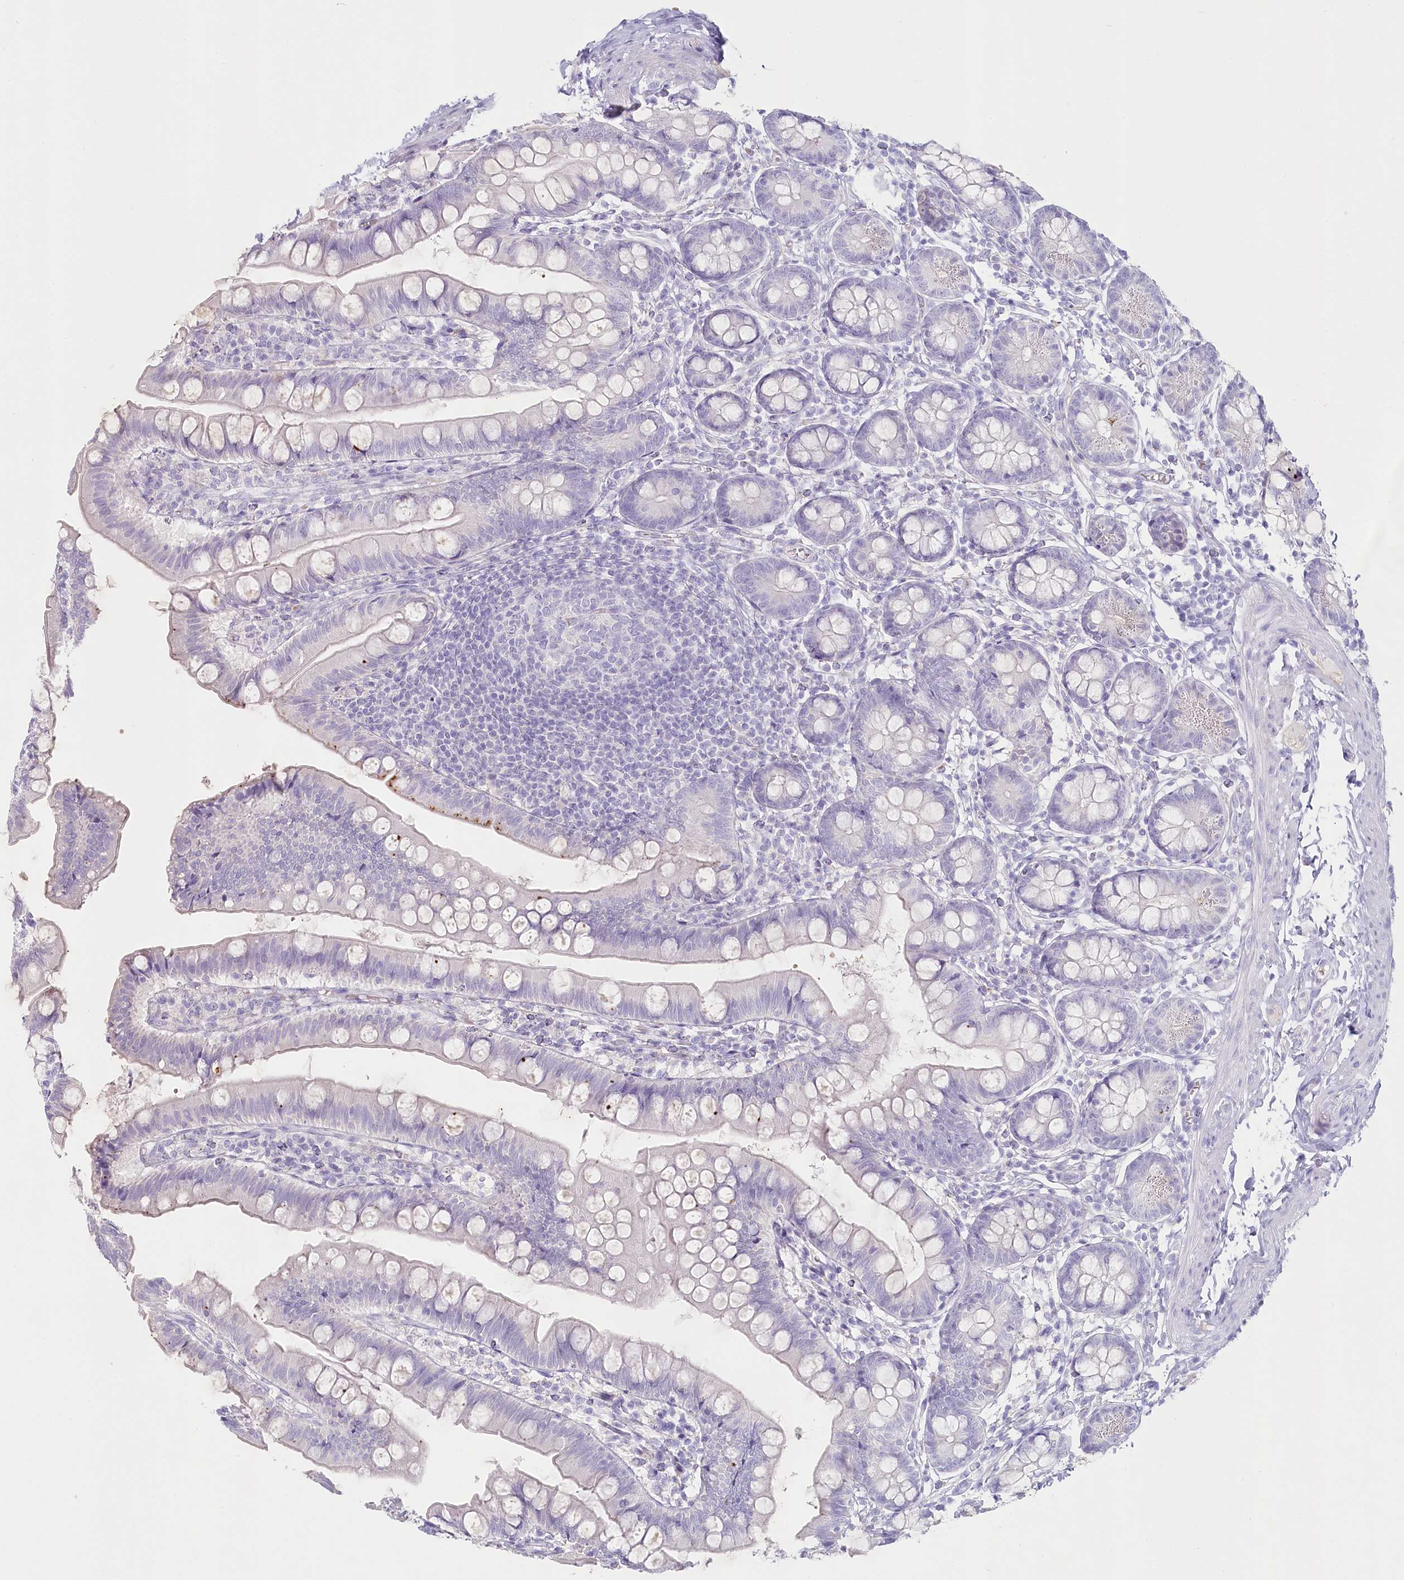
{"staining": {"intensity": "negative", "quantity": "none", "location": "none"}, "tissue": "small intestine", "cell_type": "Glandular cells", "image_type": "normal", "snomed": [{"axis": "morphology", "description": "Normal tissue, NOS"}, {"axis": "topography", "description": "Small intestine"}], "caption": "Immunohistochemistry (IHC) image of benign small intestine: human small intestine stained with DAB reveals no significant protein staining in glandular cells. (DAB immunohistochemistry (IHC) with hematoxylin counter stain).", "gene": "IFIT5", "patient": {"sex": "male", "age": 7}}